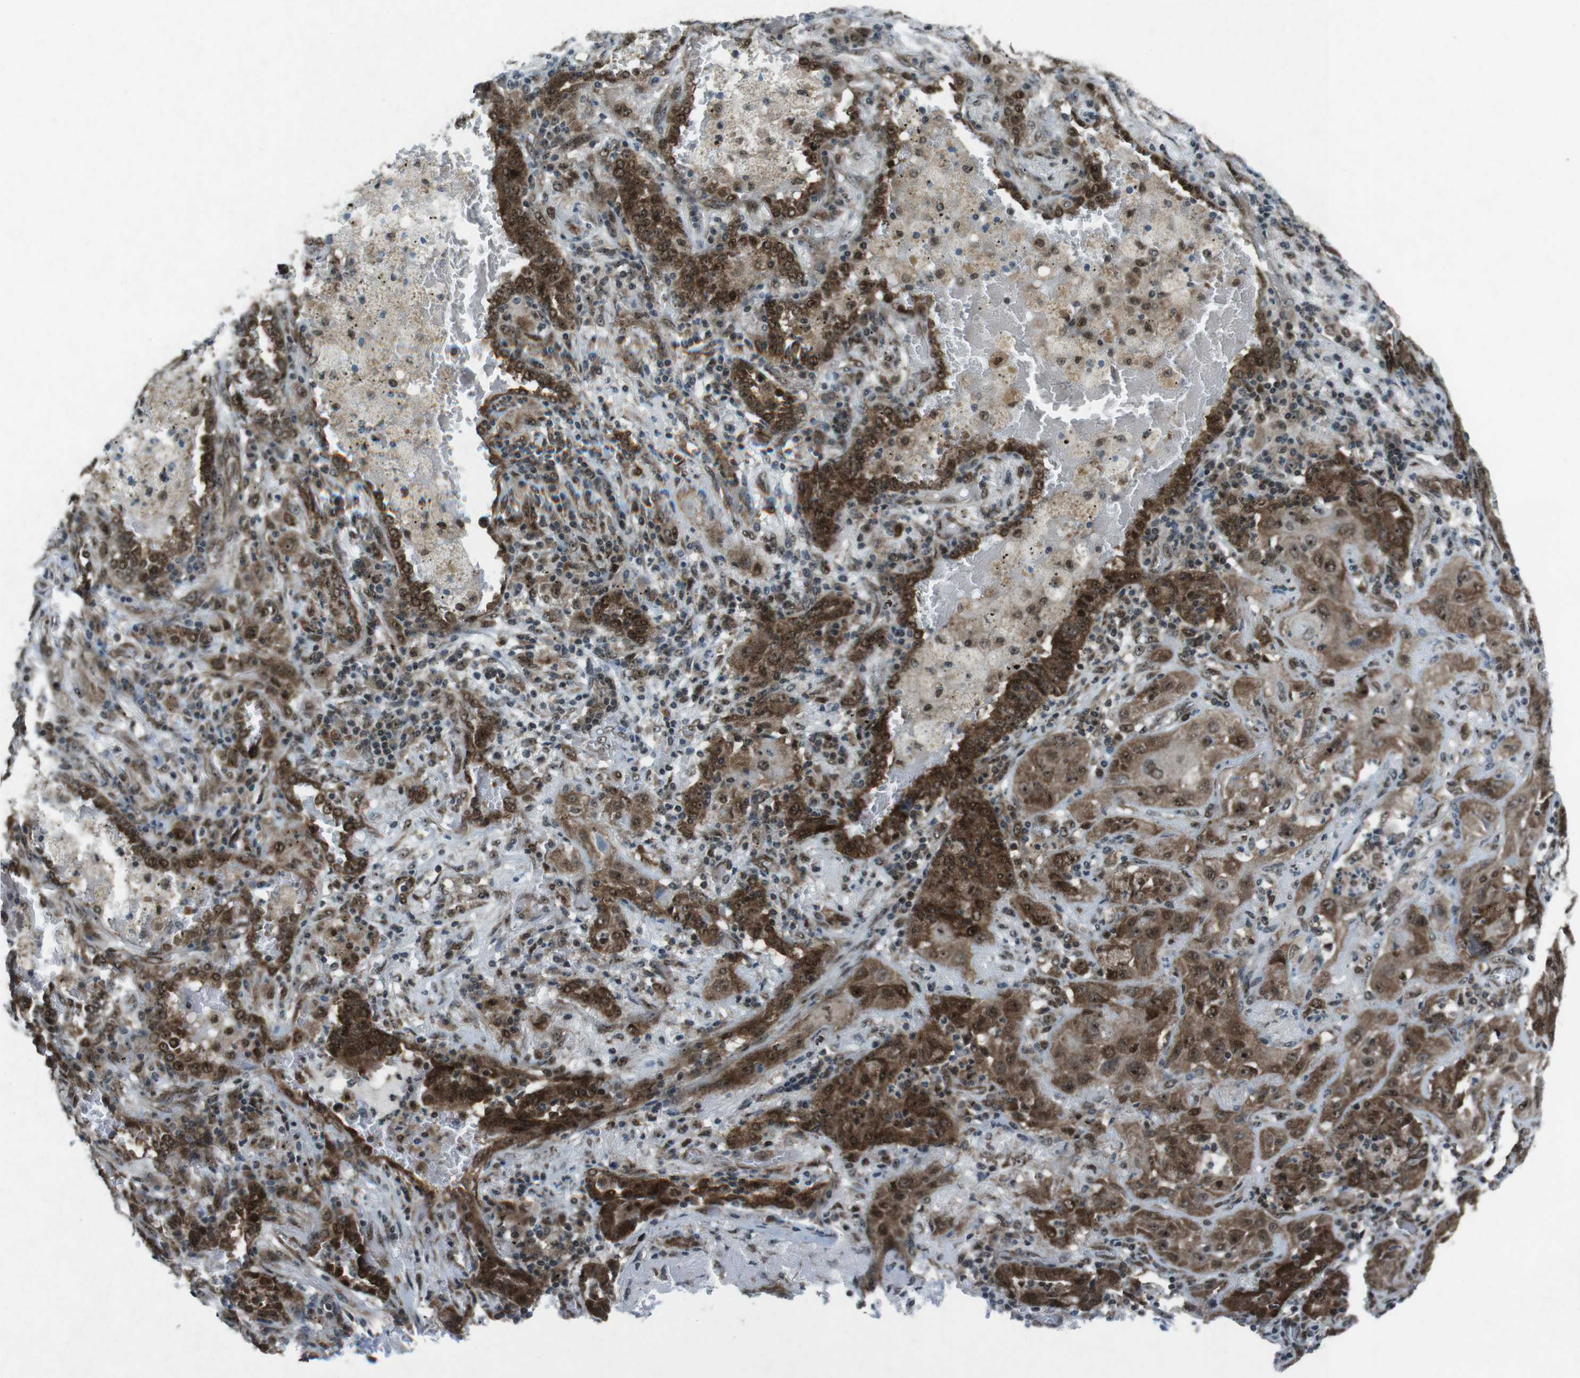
{"staining": {"intensity": "moderate", "quantity": ">75%", "location": "cytoplasmic/membranous,nuclear"}, "tissue": "lung cancer", "cell_type": "Tumor cells", "image_type": "cancer", "snomed": [{"axis": "morphology", "description": "Squamous cell carcinoma, NOS"}, {"axis": "topography", "description": "Lung"}], "caption": "About >75% of tumor cells in lung cancer (squamous cell carcinoma) demonstrate moderate cytoplasmic/membranous and nuclear protein expression as visualized by brown immunohistochemical staining.", "gene": "CSNK1D", "patient": {"sex": "female", "age": 47}}